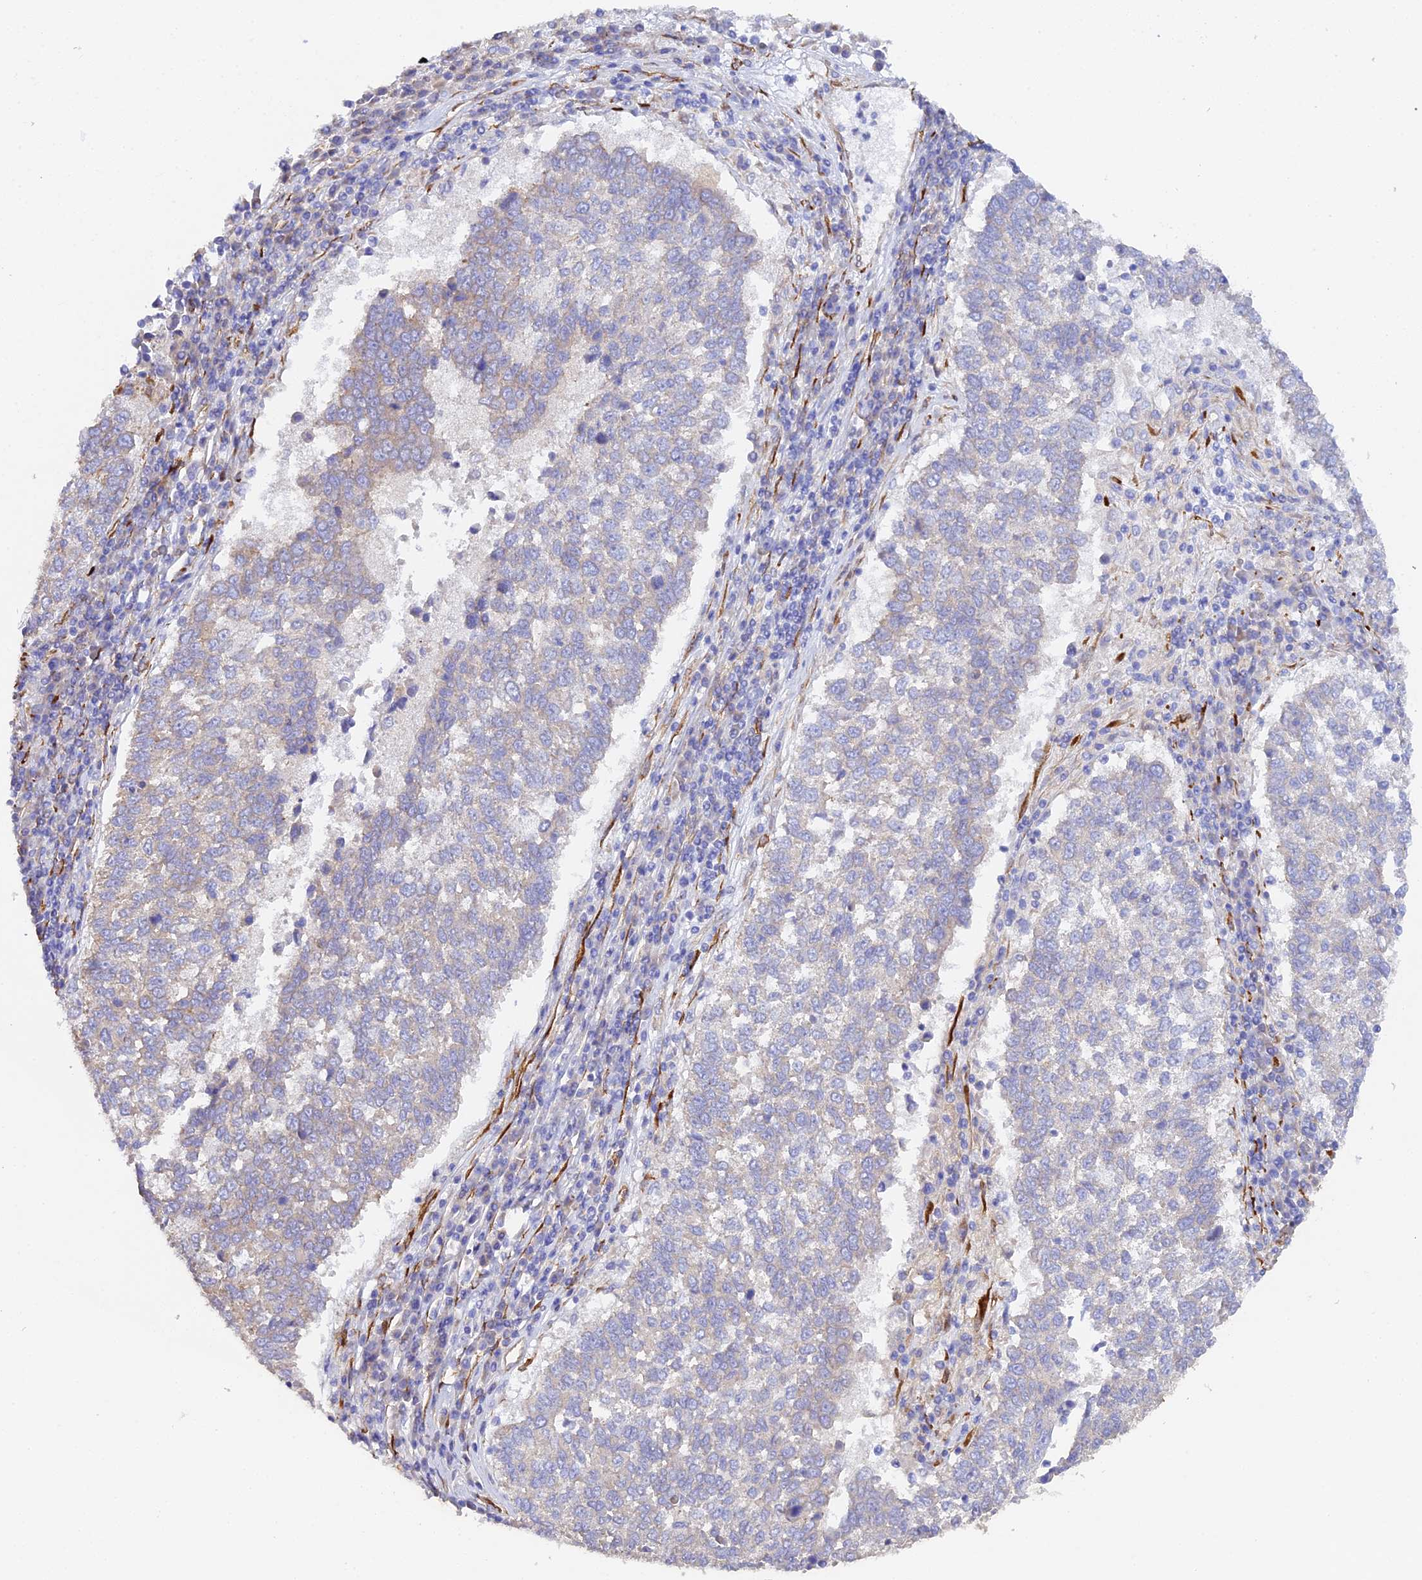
{"staining": {"intensity": "weak", "quantity": "<25%", "location": "cytoplasmic/membranous"}, "tissue": "lung cancer", "cell_type": "Tumor cells", "image_type": "cancer", "snomed": [{"axis": "morphology", "description": "Squamous cell carcinoma, NOS"}, {"axis": "topography", "description": "Lung"}], "caption": "An image of lung cancer (squamous cell carcinoma) stained for a protein exhibits no brown staining in tumor cells.", "gene": "CFAP45", "patient": {"sex": "male", "age": 73}}